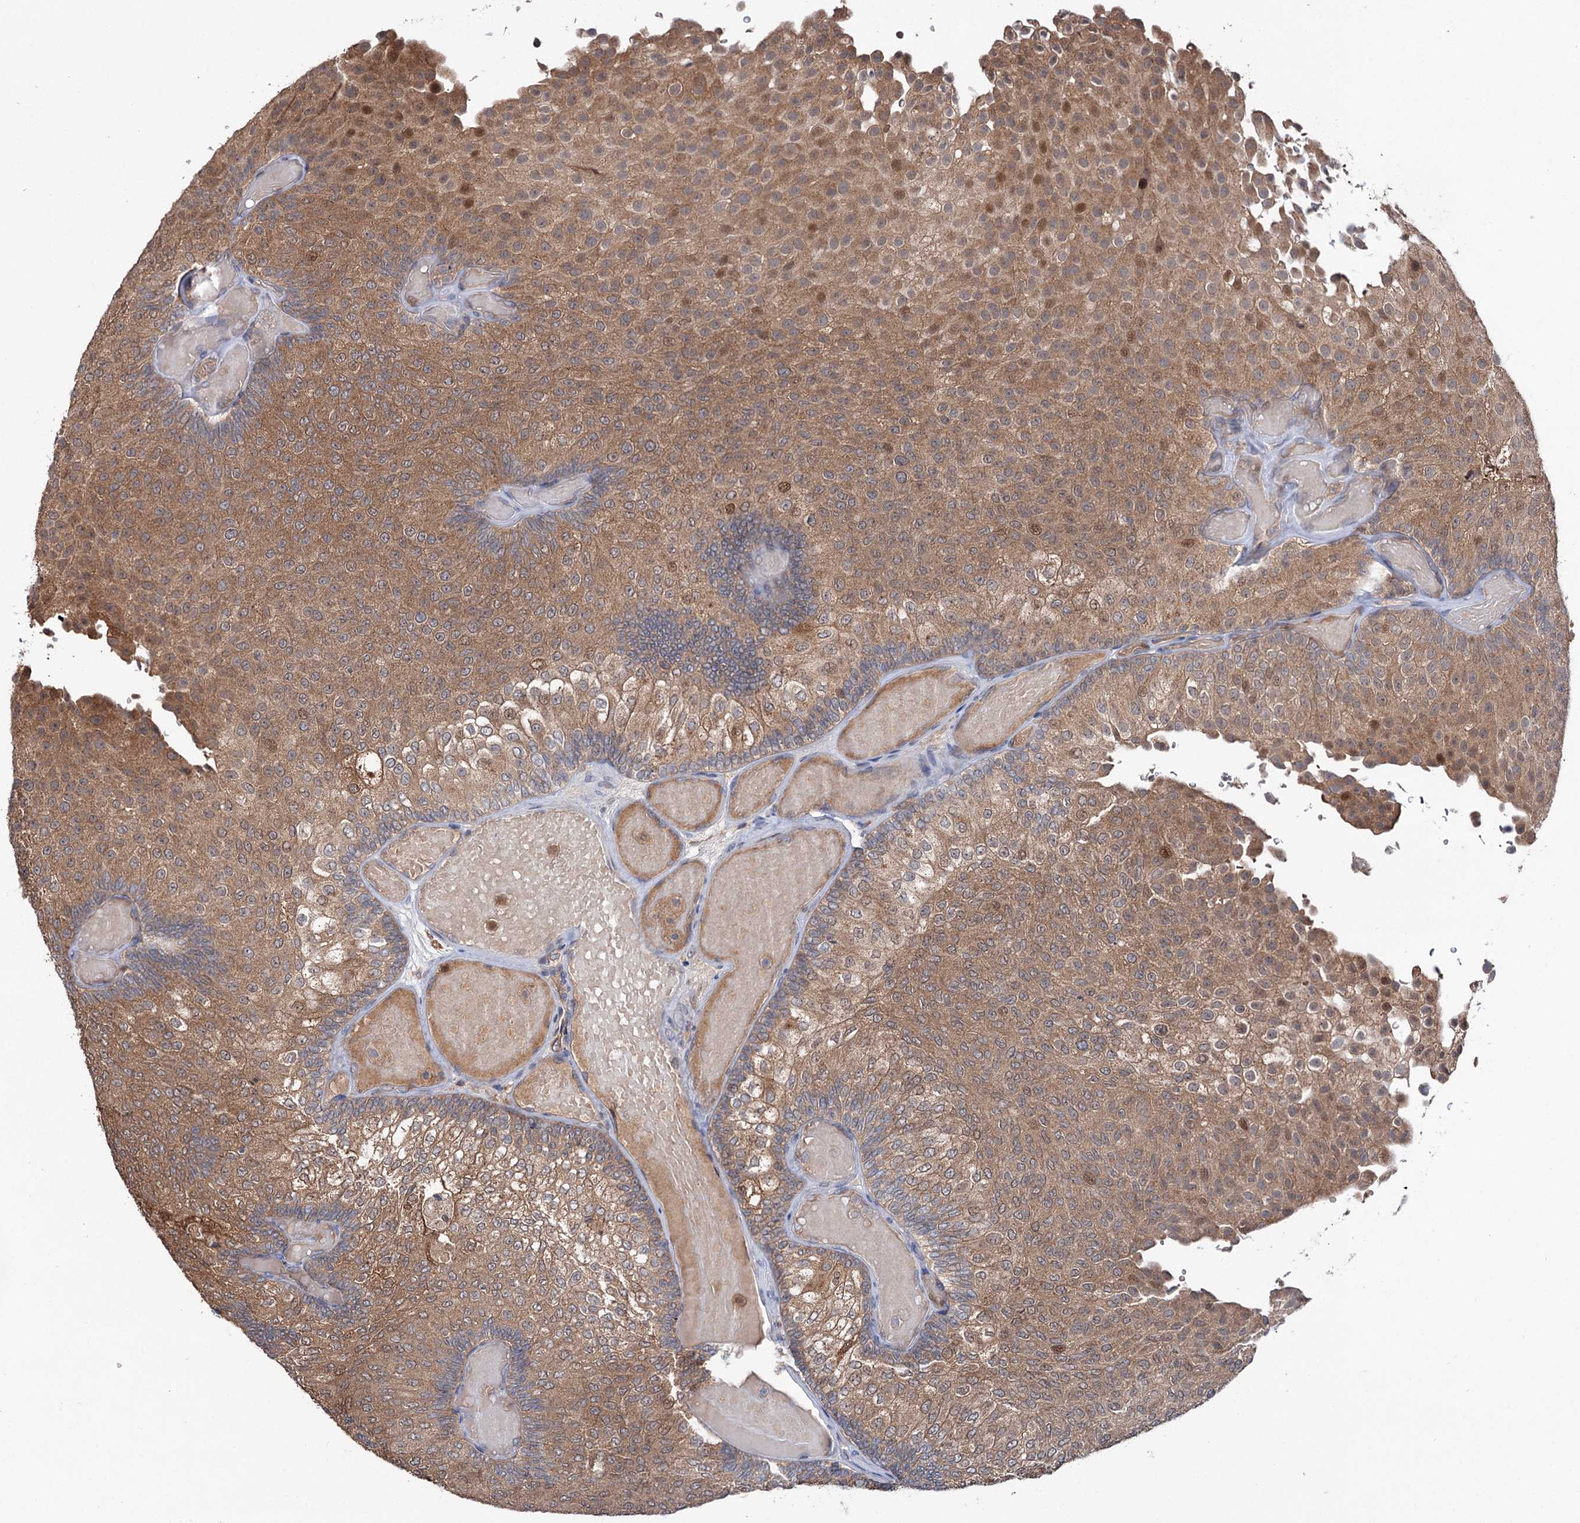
{"staining": {"intensity": "moderate", "quantity": ">75%", "location": "cytoplasmic/membranous,nuclear"}, "tissue": "urothelial cancer", "cell_type": "Tumor cells", "image_type": "cancer", "snomed": [{"axis": "morphology", "description": "Urothelial carcinoma, Low grade"}, {"axis": "topography", "description": "Urinary bladder"}], "caption": "Immunohistochemical staining of urothelial cancer shows medium levels of moderate cytoplasmic/membranous and nuclear staining in approximately >75% of tumor cells.", "gene": "PTPN3", "patient": {"sex": "male", "age": 78}}